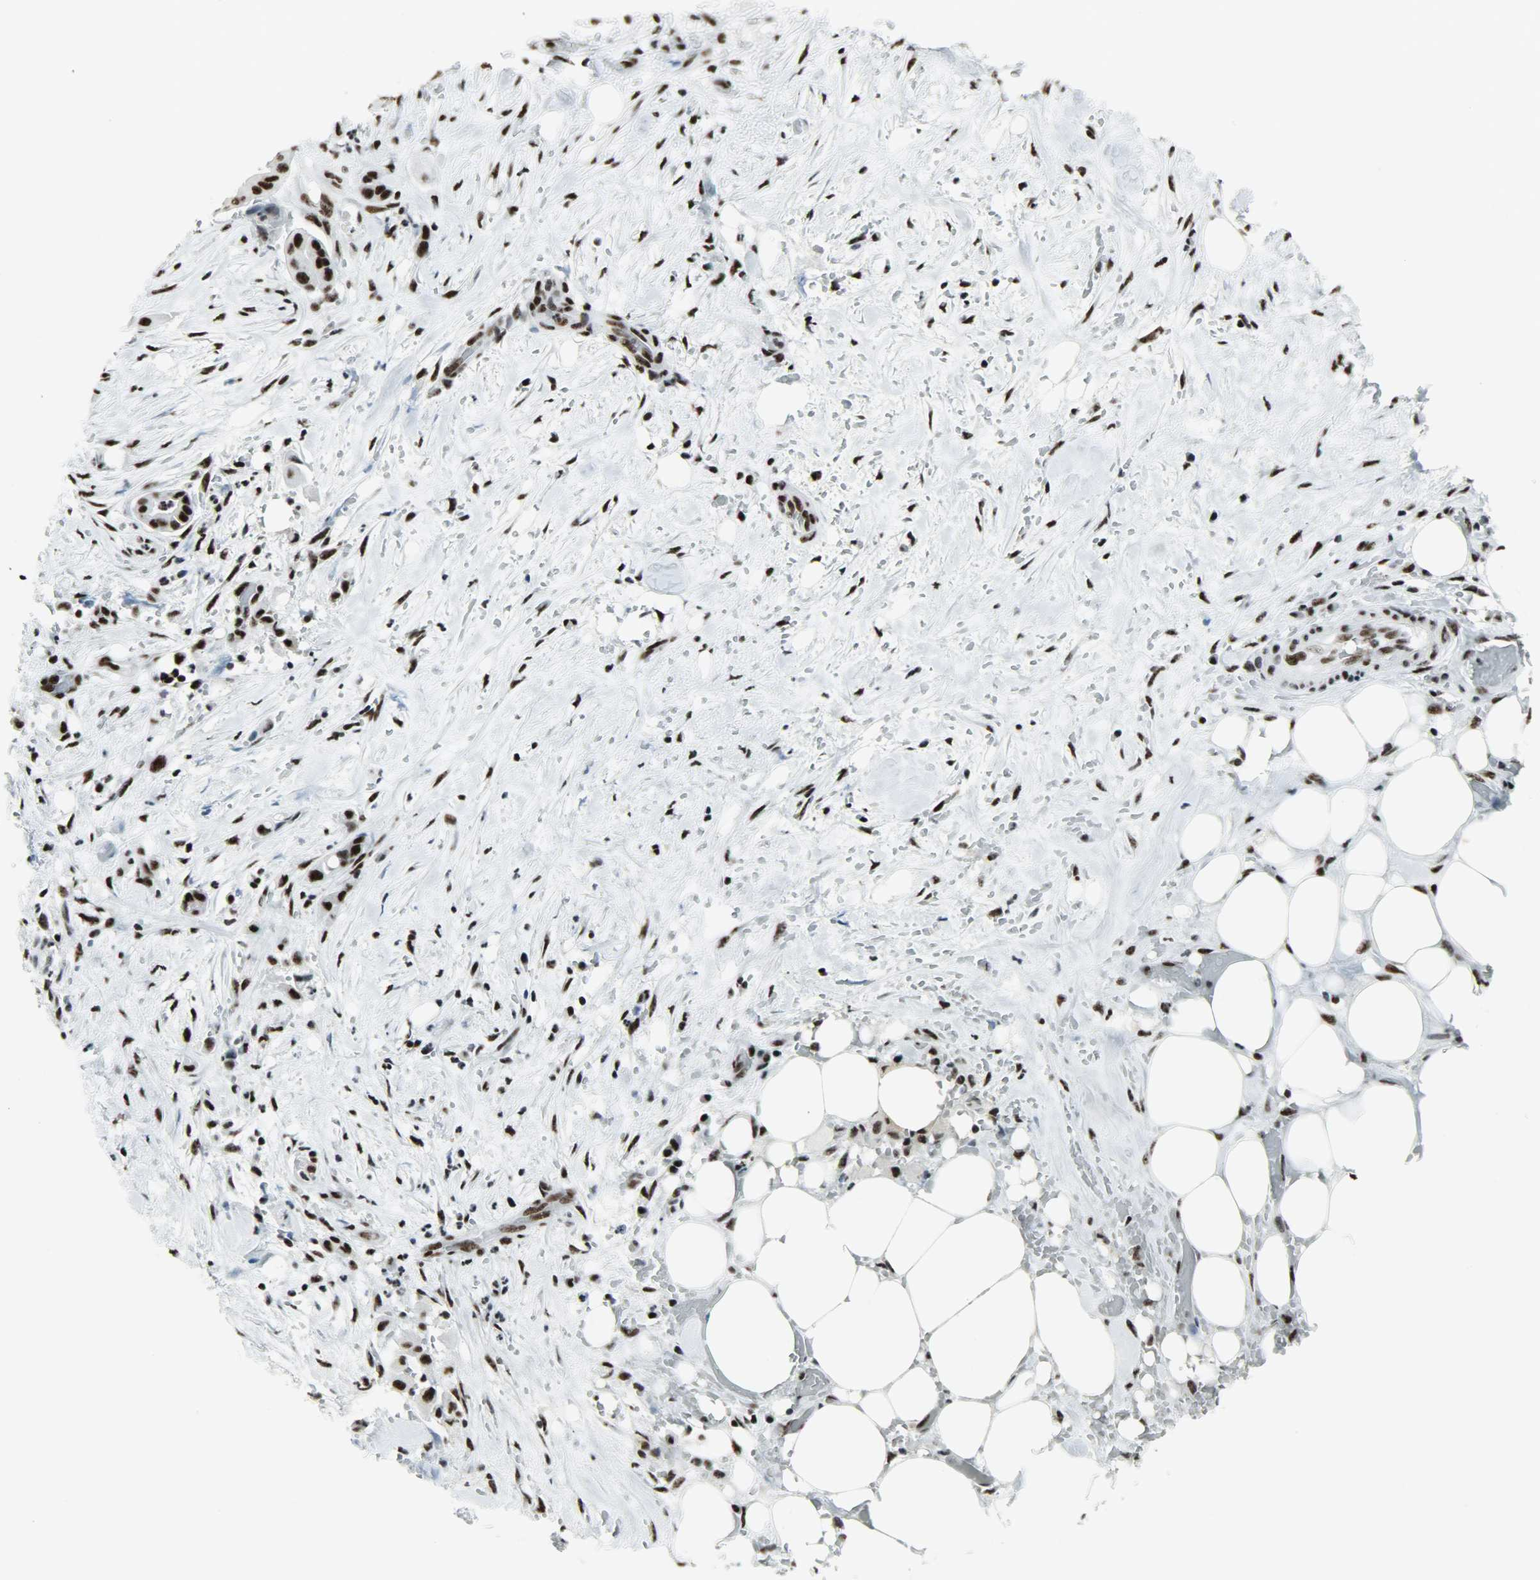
{"staining": {"intensity": "strong", "quantity": ">75%", "location": "nuclear"}, "tissue": "liver cancer", "cell_type": "Tumor cells", "image_type": "cancer", "snomed": [{"axis": "morphology", "description": "Cholangiocarcinoma"}, {"axis": "topography", "description": "Liver"}], "caption": "Strong nuclear staining is seen in about >75% of tumor cells in liver cancer (cholangiocarcinoma). The protein is shown in brown color, while the nuclei are stained blue.", "gene": "SNRPA", "patient": {"sex": "female", "age": 68}}